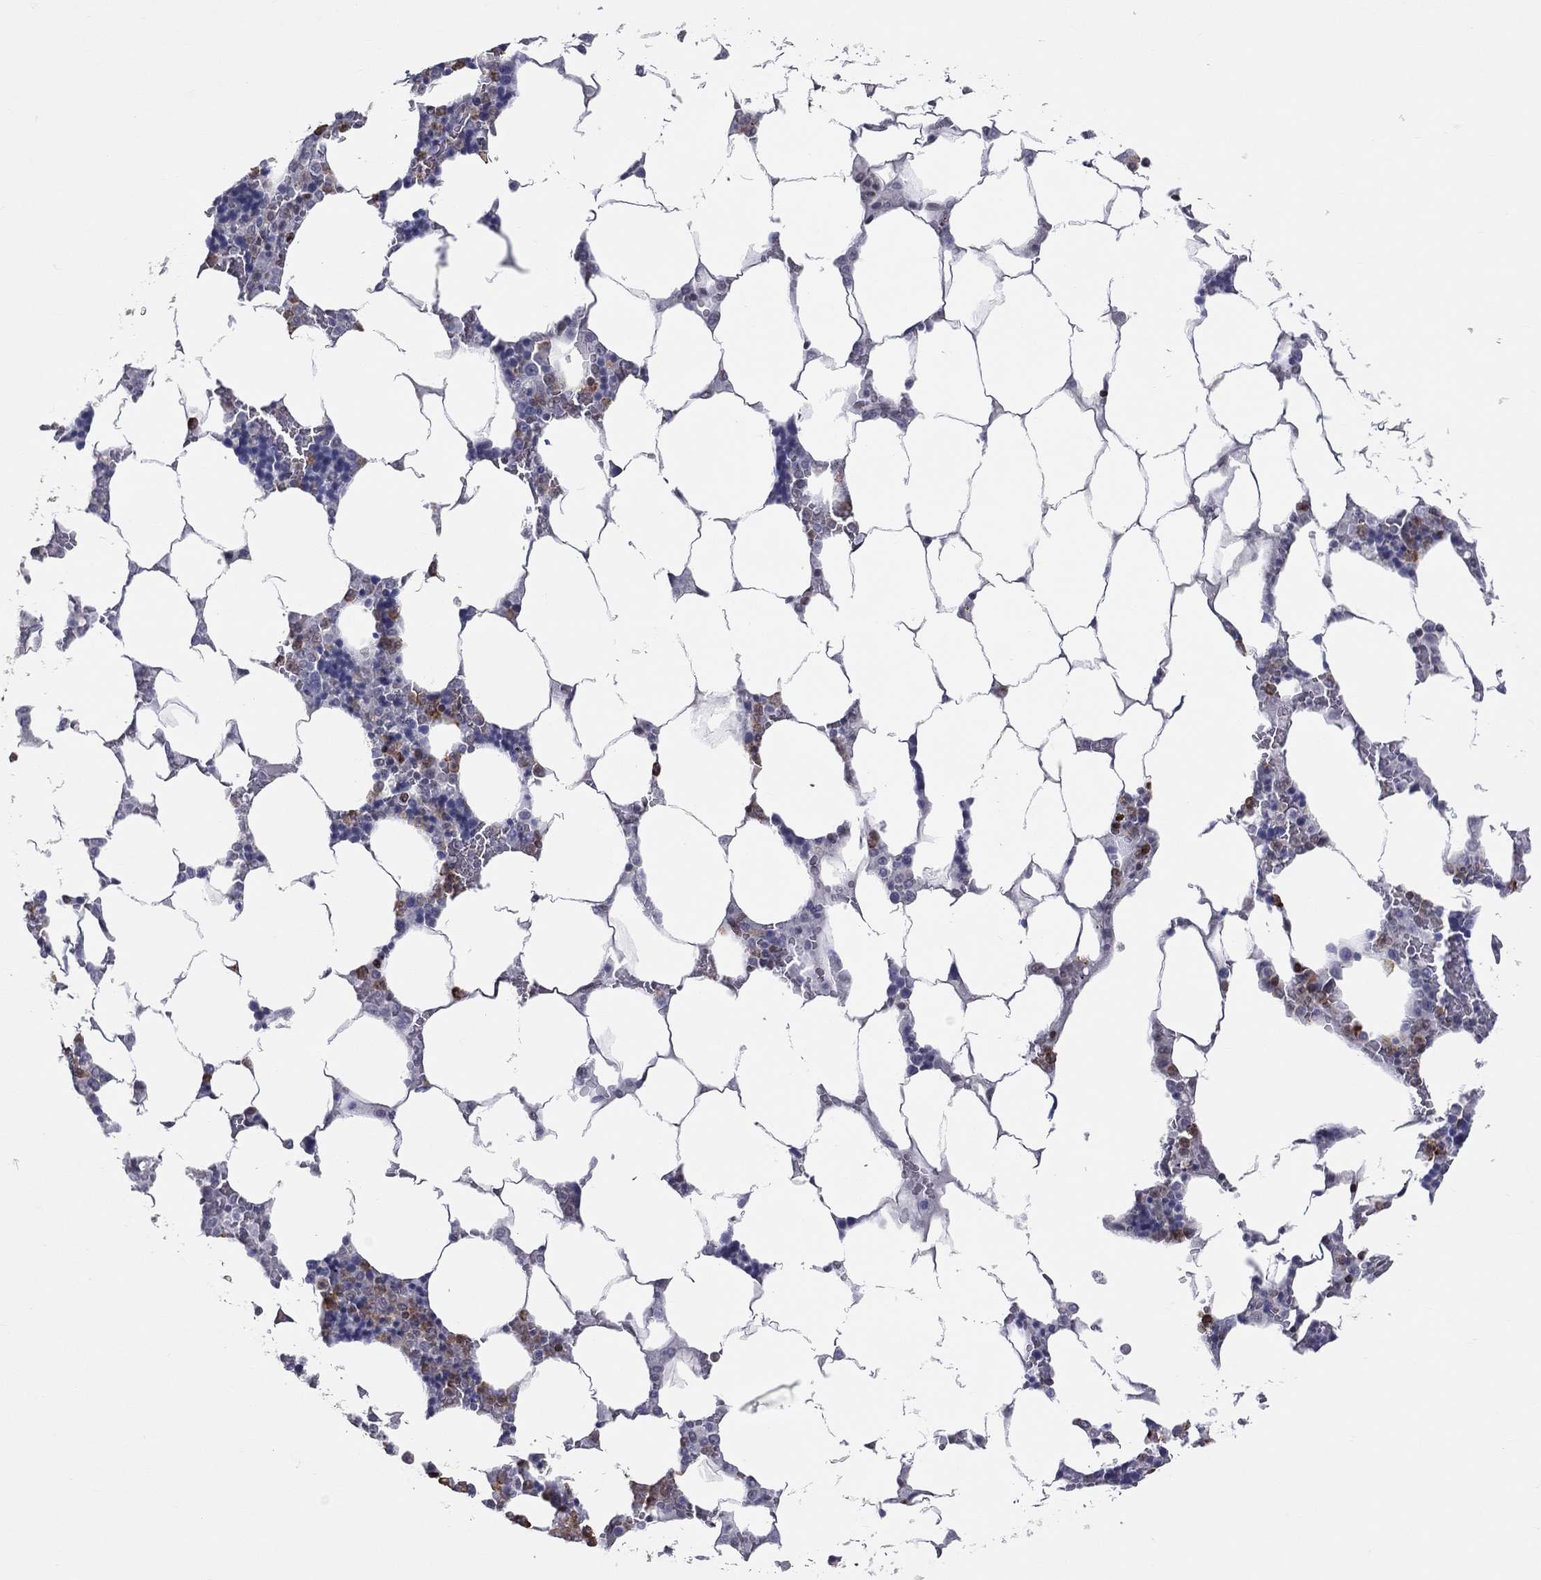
{"staining": {"intensity": "moderate", "quantity": "<25%", "location": "cytoplasmic/membranous"}, "tissue": "bone marrow", "cell_type": "Hematopoietic cells", "image_type": "normal", "snomed": [{"axis": "morphology", "description": "Normal tissue, NOS"}, {"axis": "topography", "description": "Bone marrow"}], "caption": "Normal bone marrow was stained to show a protein in brown. There is low levels of moderate cytoplasmic/membranous staining in about <25% of hematopoietic cells. (DAB (3,3'-diaminobenzidine) = brown stain, brightfield microscopy at high magnification).", "gene": "DBF4B", "patient": {"sex": "male", "age": 63}}